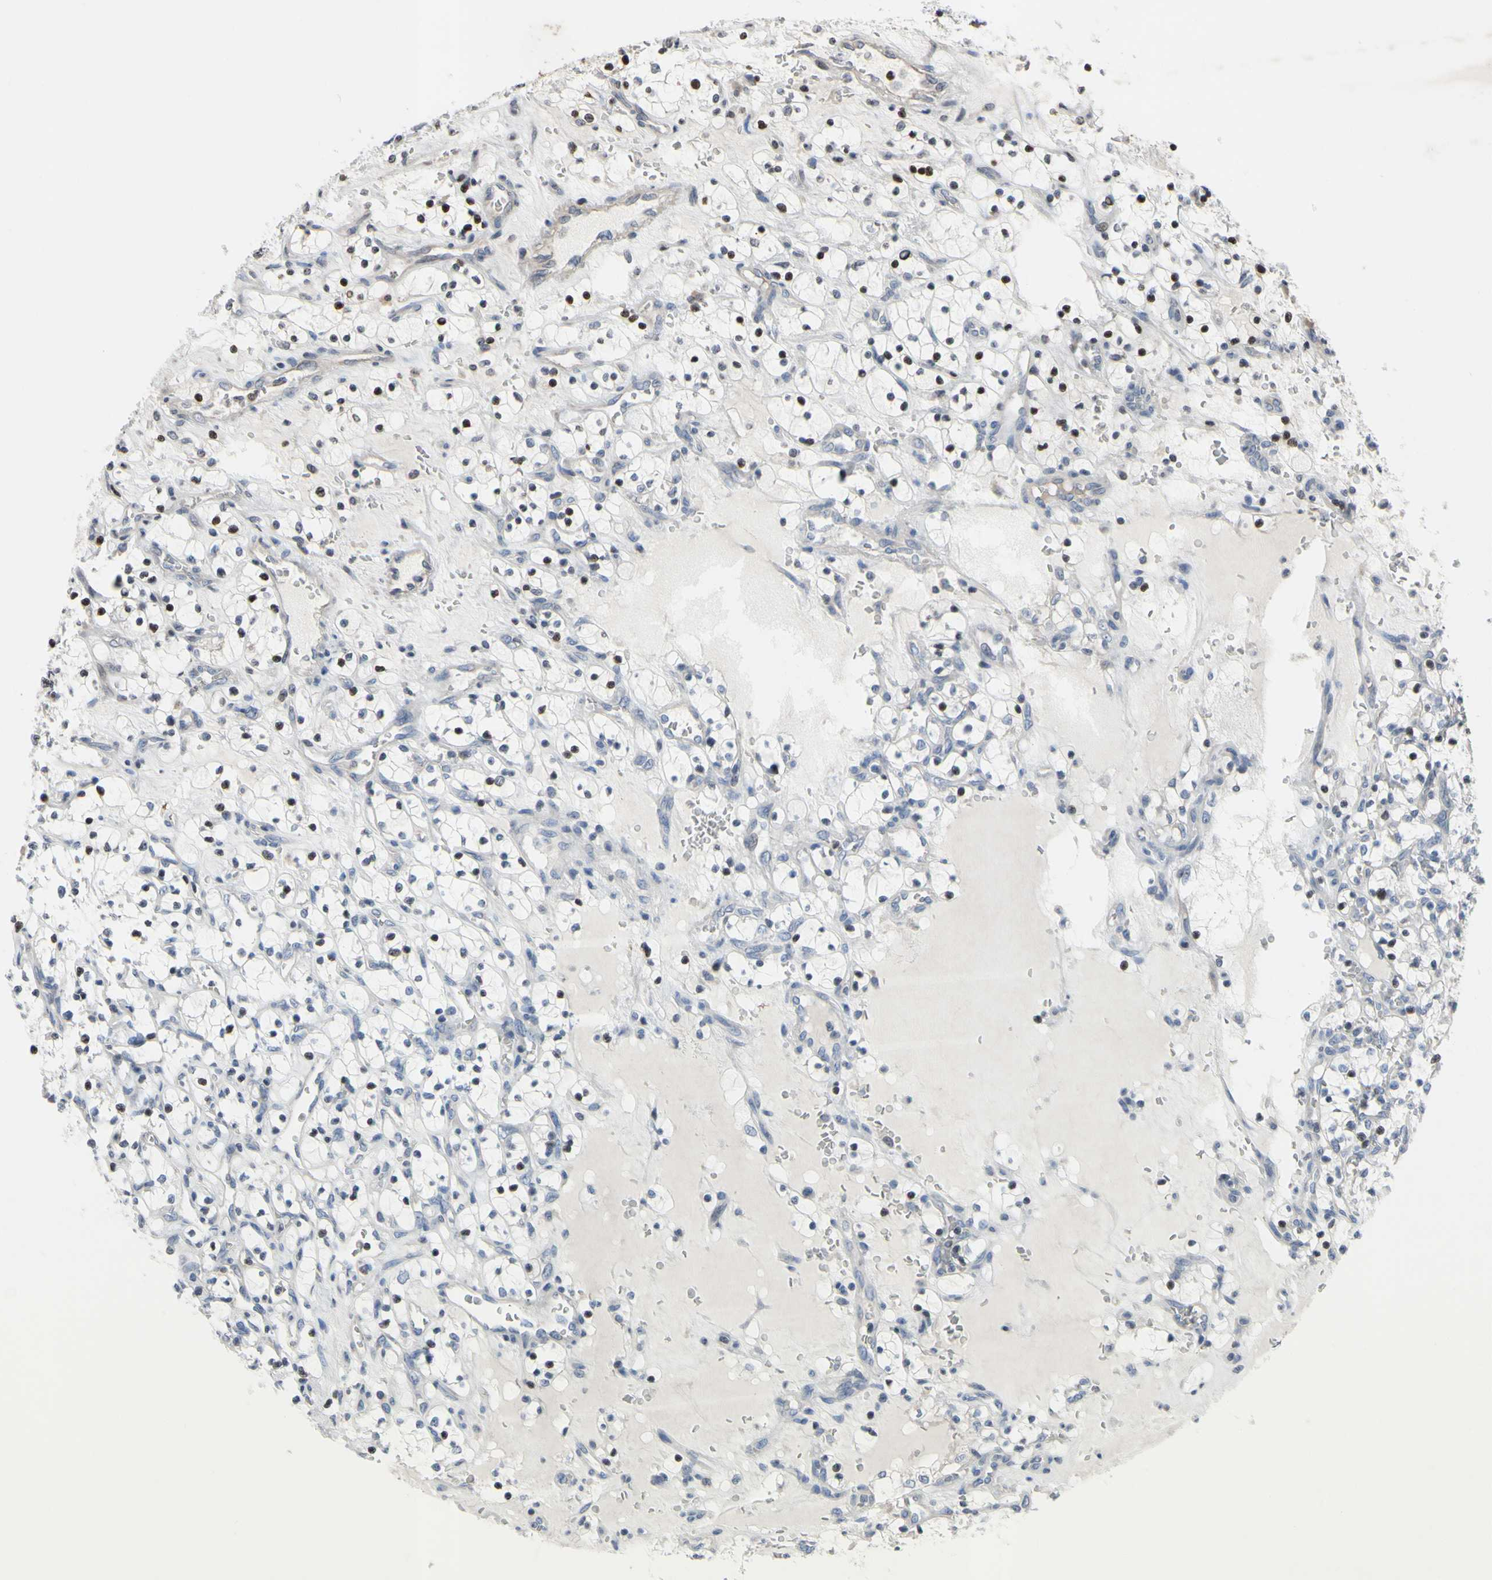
{"staining": {"intensity": "strong", "quantity": "<25%", "location": "nuclear"}, "tissue": "renal cancer", "cell_type": "Tumor cells", "image_type": "cancer", "snomed": [{"axis": "morphology", "description": "Adenocarcinoma, NOS"}, {"axis": "topography", "description": "Kidney"}], "caption": "Immunohistochemistry of renal adenocarcinoma exhibits medium levels of strong nuclear expression in about <25% of tumor cells.", "gene": "ARG1", "patient": {"sex": "female", "age": 69}}